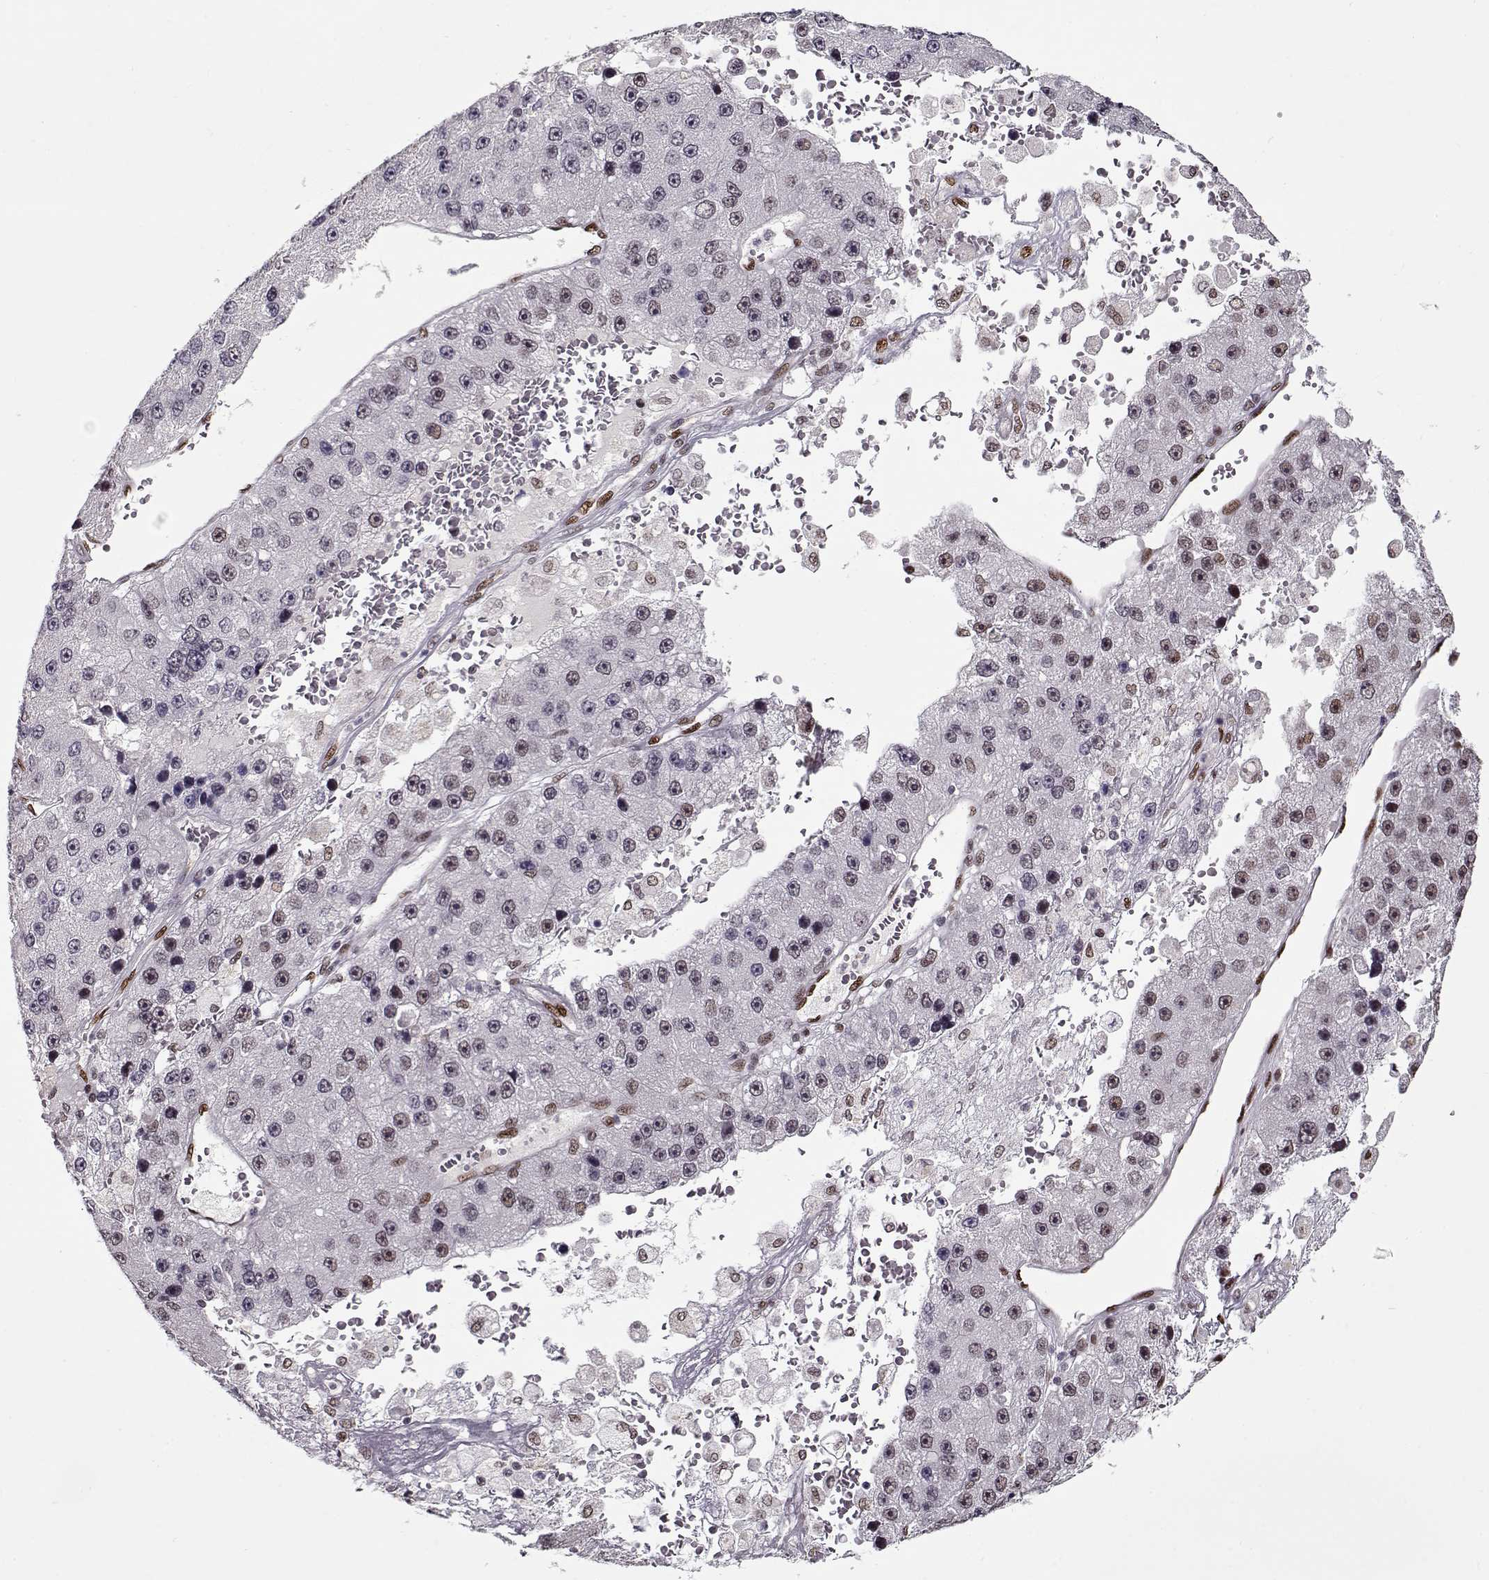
{"staining": {"intensity": "weak", "quantity": "<25%", "location": "nuclear"}, "tissue": "liver cancer", "cell_type": "Tumor cells", "image_type": "cancer", "snomed": [{"axis": "morphology", "description": "Carcinoma, Hepatocellular, NOS"}, {"axis": "topography", "description": "Liver"}], "caption": "Immunohistochemical staining of human liver hepatocellular carcinoma shows no significant expression in tumor cells.", "gene": "PRMT8", "patient": {"sex": "female", "age": 73}}